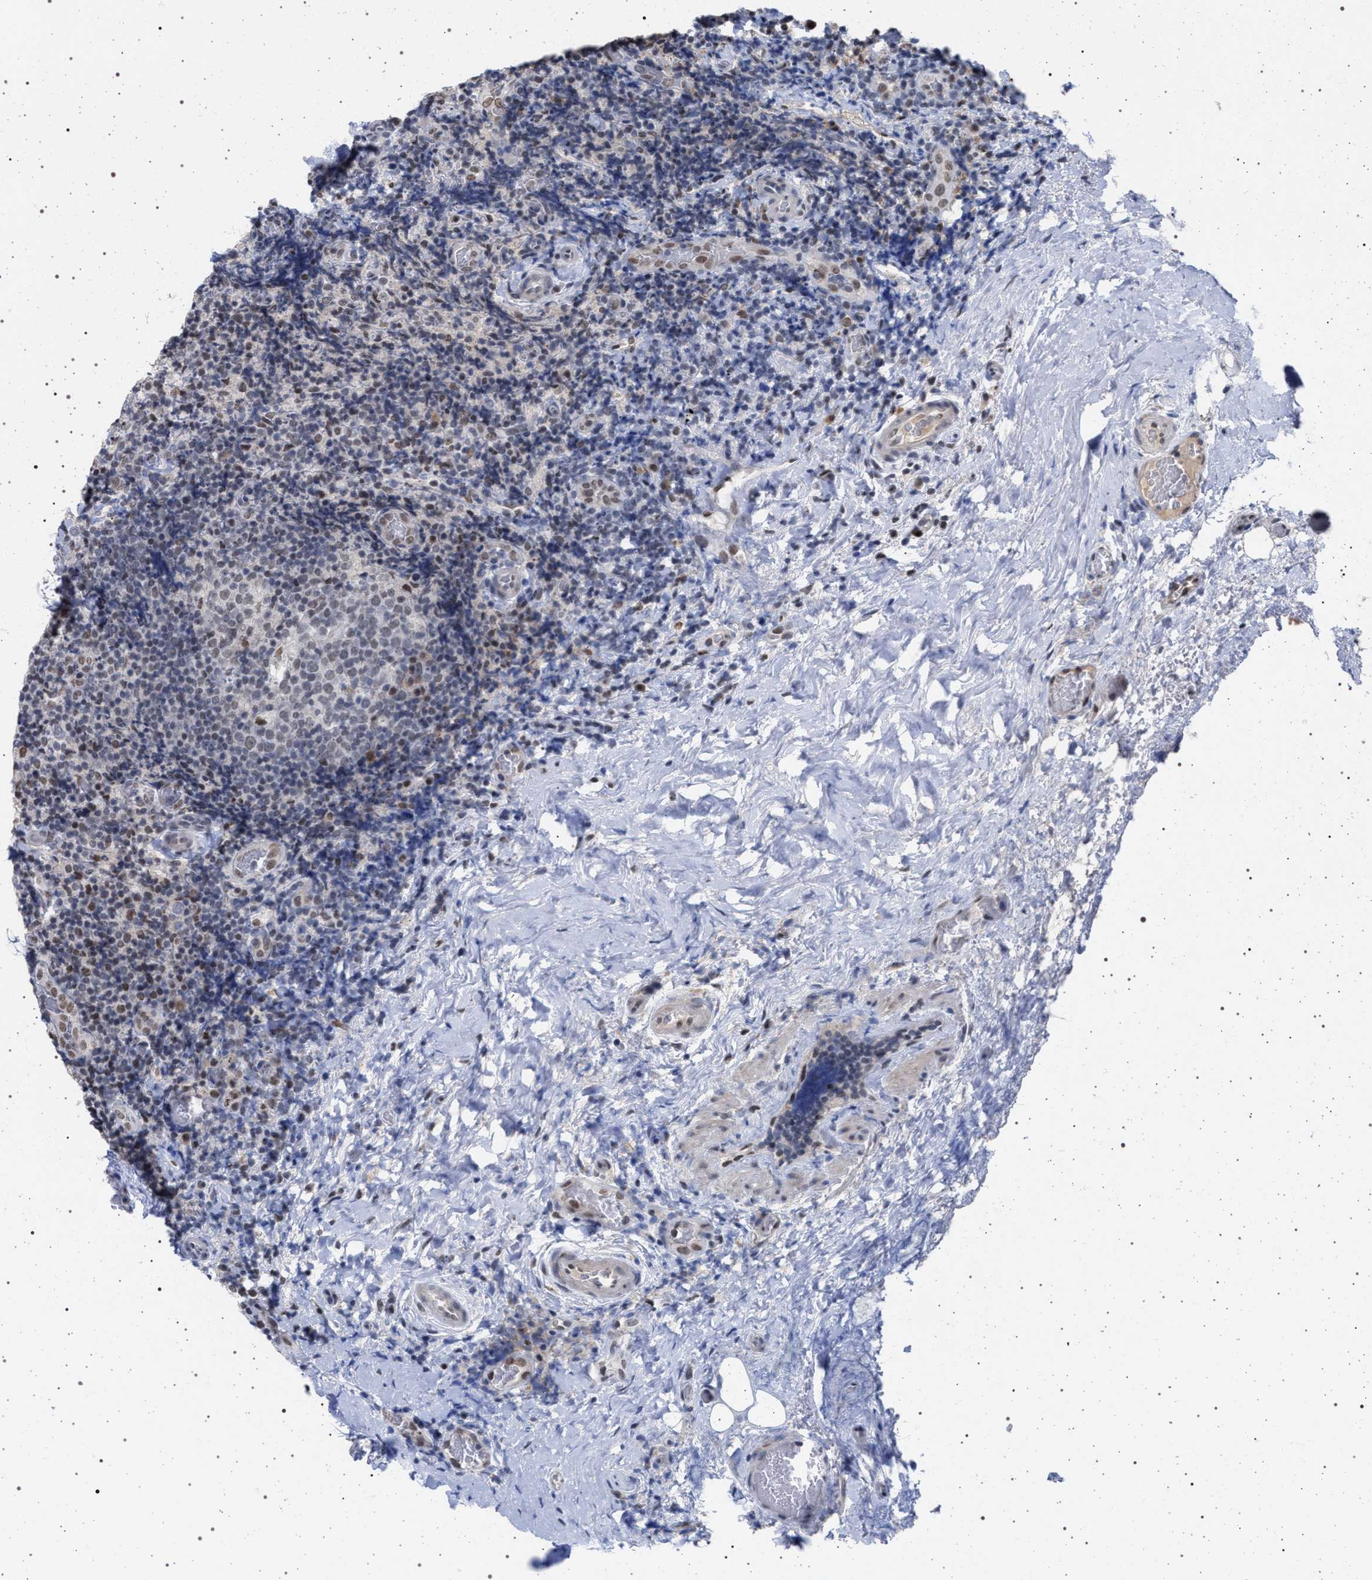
{"staining": {"intensity": "weak", "quantity": "<25%", "location": "nuclear"}, "tissue": "lymphoma", "cell_type": "Tumor cells", "image_type": "cancer", "snomed": [{"axis": "morphology", "description": "Malignant lymphoma, non-Hodgkin's type, High grade"}, {"axis": "topography", "description": "Tonsil"}], "caption": "Malignant lymphoma, non-Hodgkin's type (high-grade) was stained to show a protein in brown. There is no significant expression in tumor cells.", "gene": "PHF12", "patient": {"sex": "female", "age": 36}}